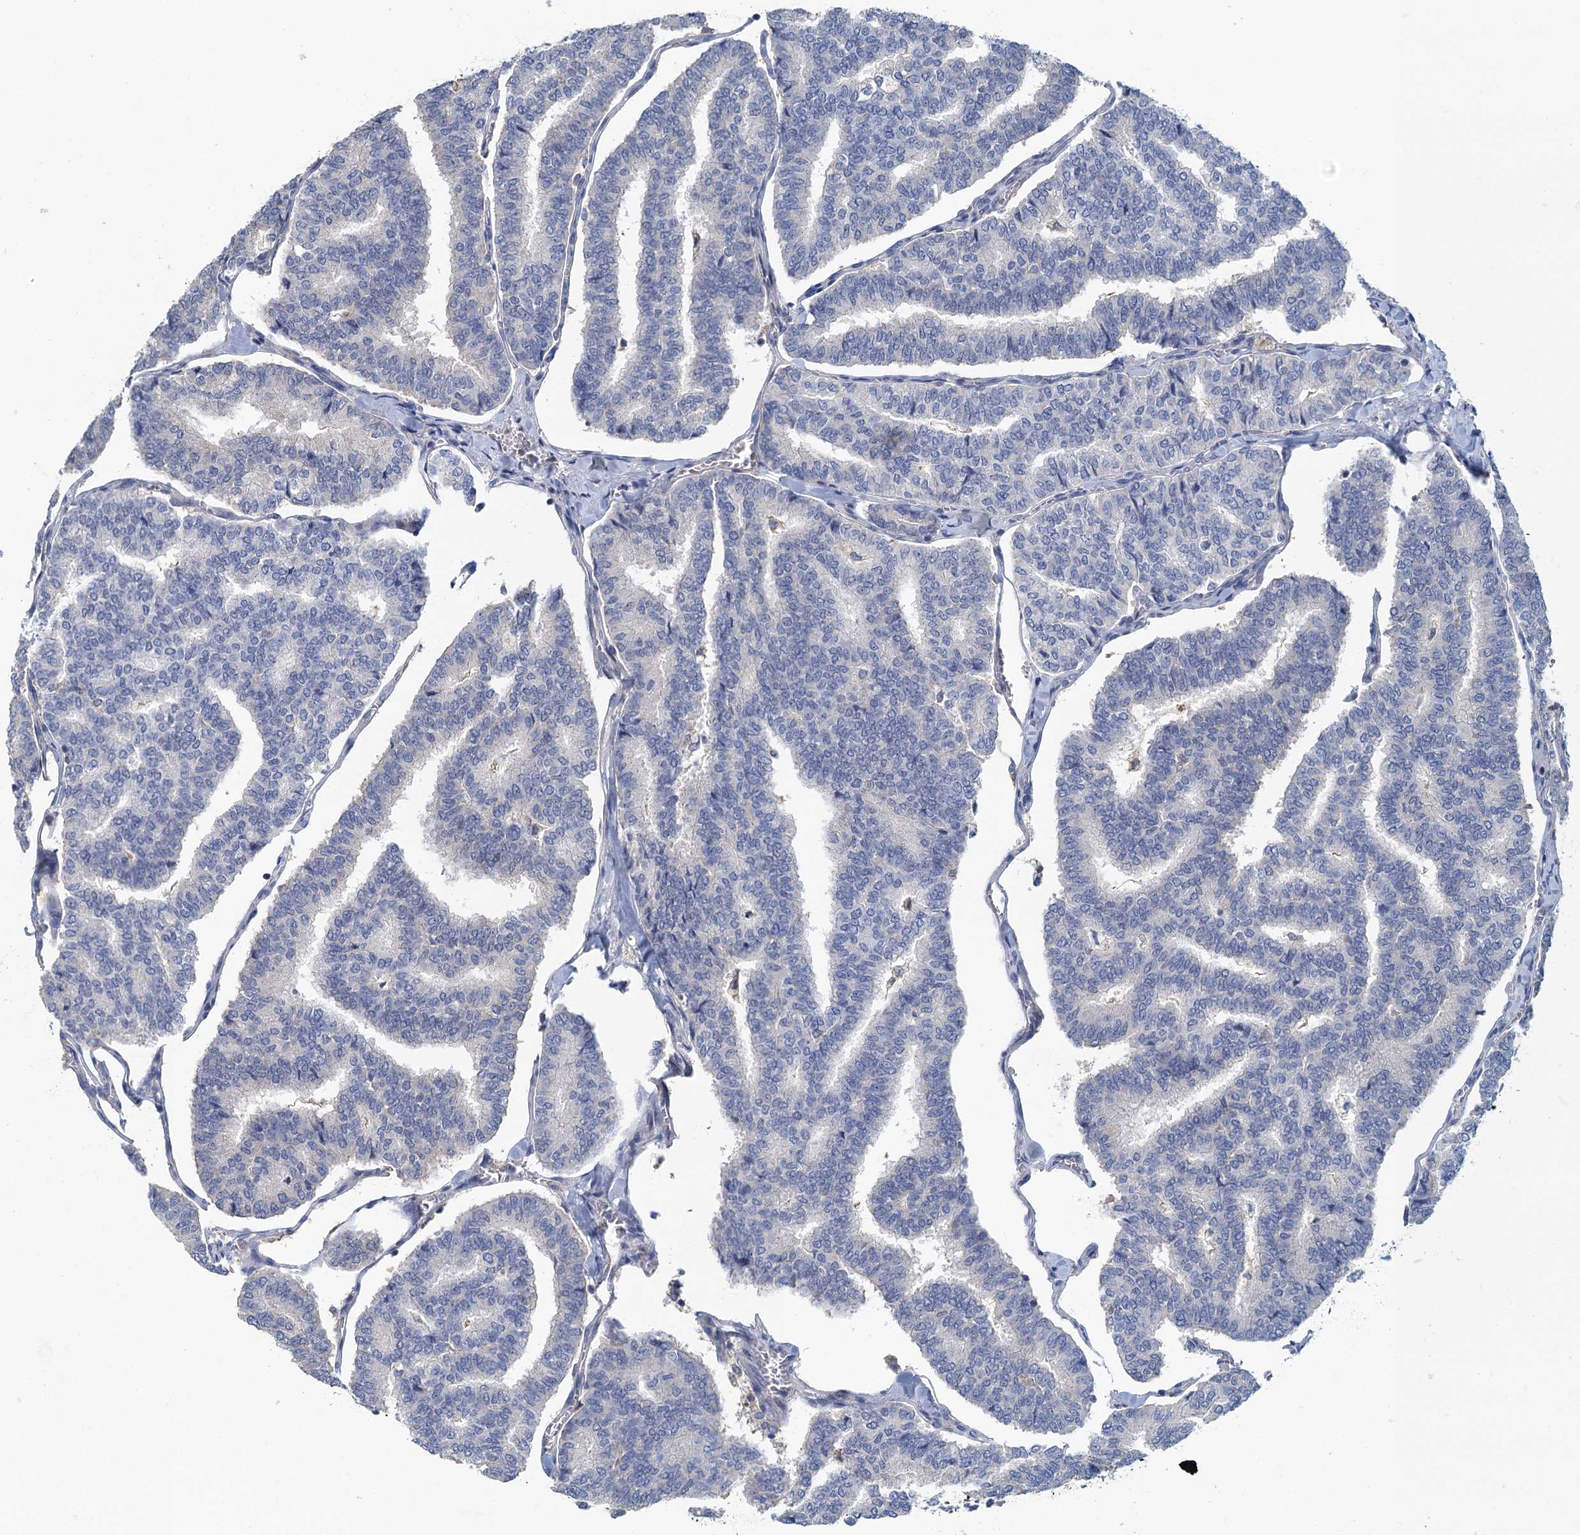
{"staining": {"intensity": "negative", "quantity": "none", "location": "none"}, "tissue": "thyroid cancer", "cell_type": "Tumor cells", "image_type": "cancer", "snomed": [{"axis": "morphology", "description": "Papillary adenocarcinoma, NOS"}, {"axis": "topography", "description": "Thyroid gland"}], "caption": "Tumor cells show no significant expression in thyroid papillary adenocarcinoma. (DAB (3,3'-diaminobenzidine) immunohistochemistry visualized using brightfield microscopy, high magnification).", "gene": "RSAD2", "patient": {"sex": "female", "age": 35}}